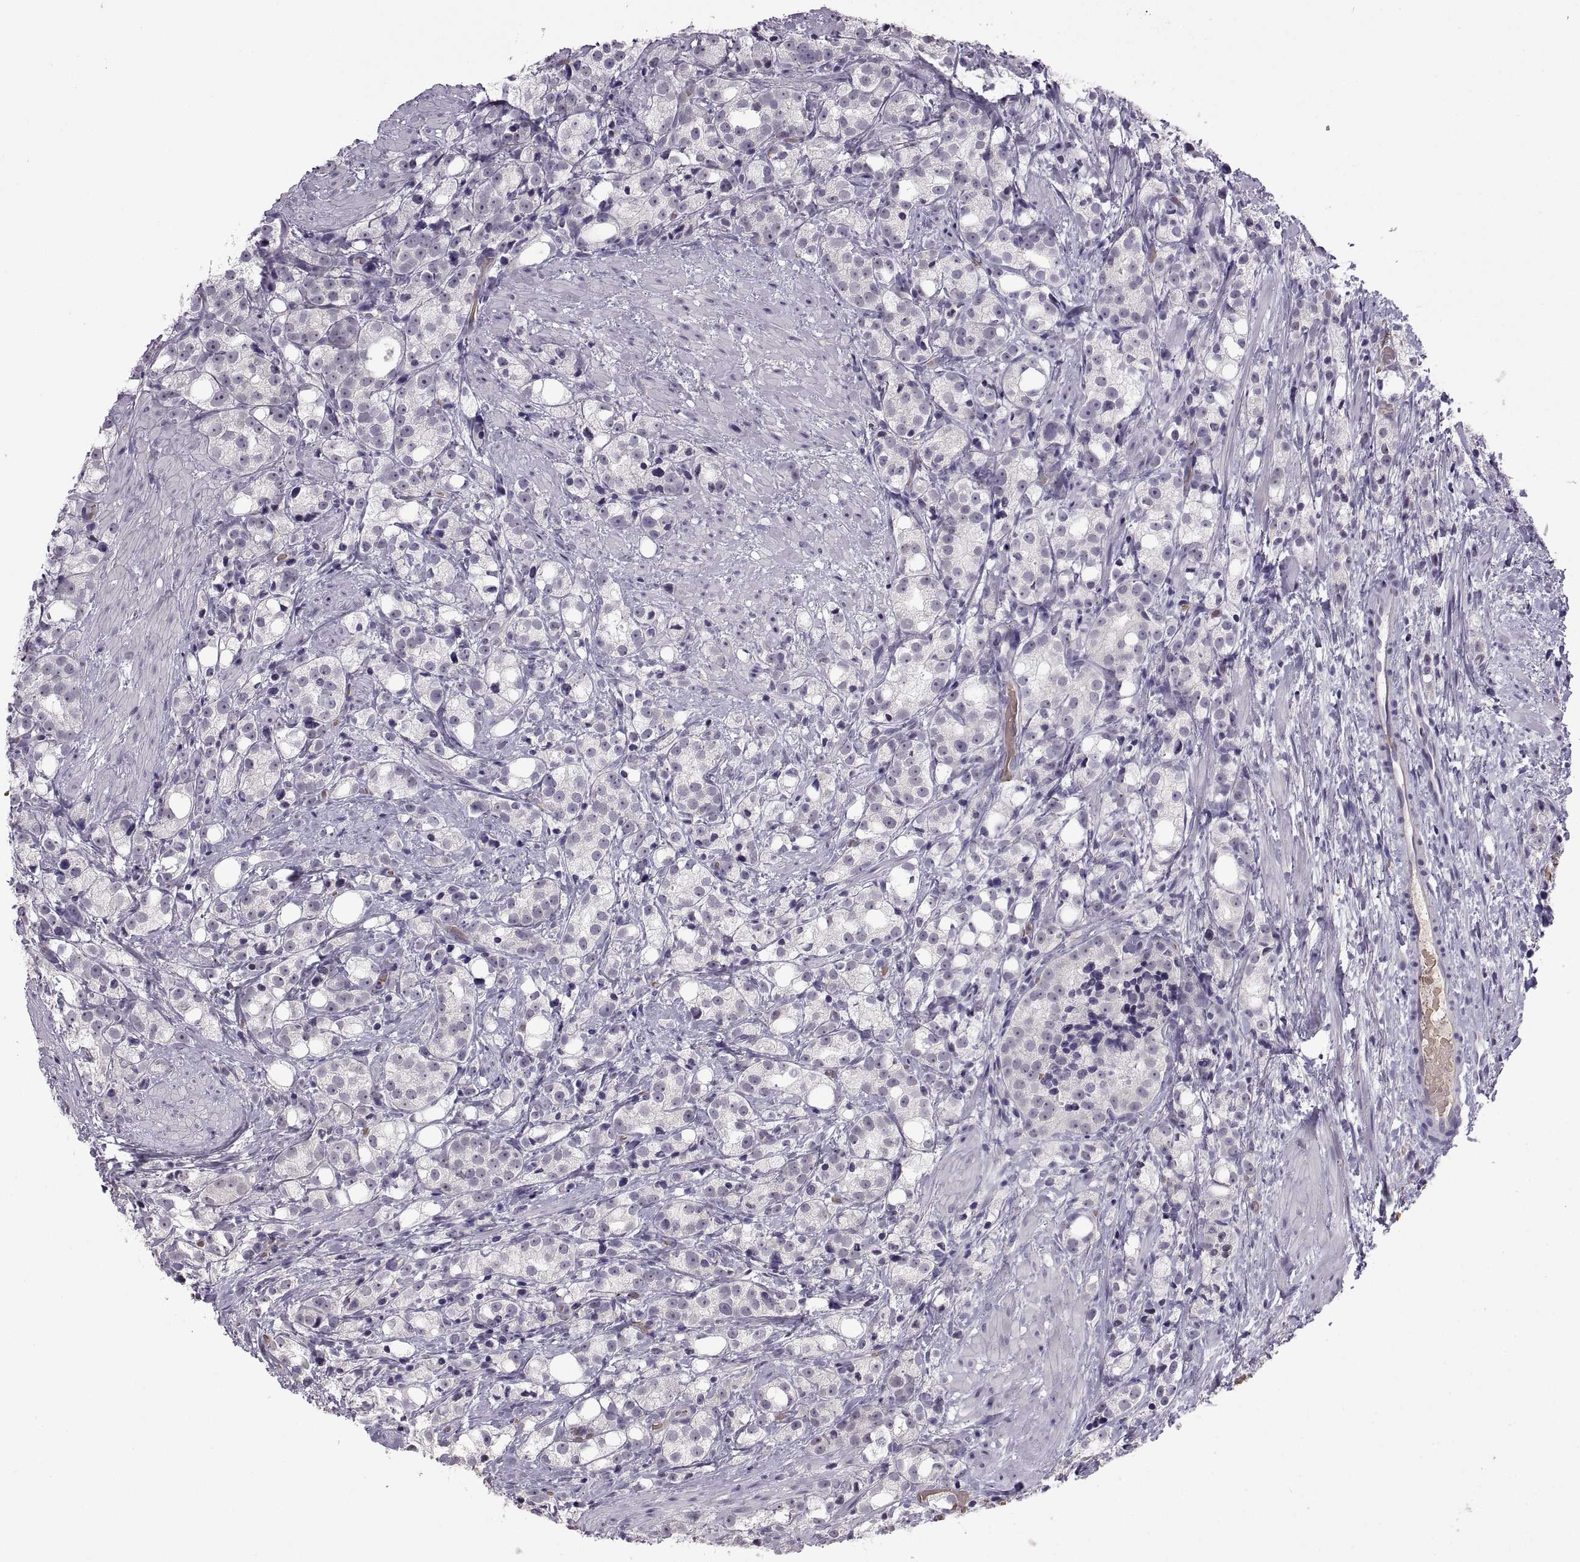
{"staining": {"intensity": "negative", "quantity": "none", "location": "none"}, "tissue": "prostate cancer", "cell_type": "Tumor cells", "image_type": "cancer", "snomed": [{"axis": "morphology", "description": "Adenocarcinoma, High grade"}, {"axis": "topography", "description": "Prostate"}], "caption": "DAB (3,3'-diaminobenzidine) immunohistochemical staining of human prostate cancer (adenocarcinoma (high-grade)) demonstrates no significant staining in tumor cells.", "gene": "MEIOC", "patient": {"sex": "male", "age": 53}}